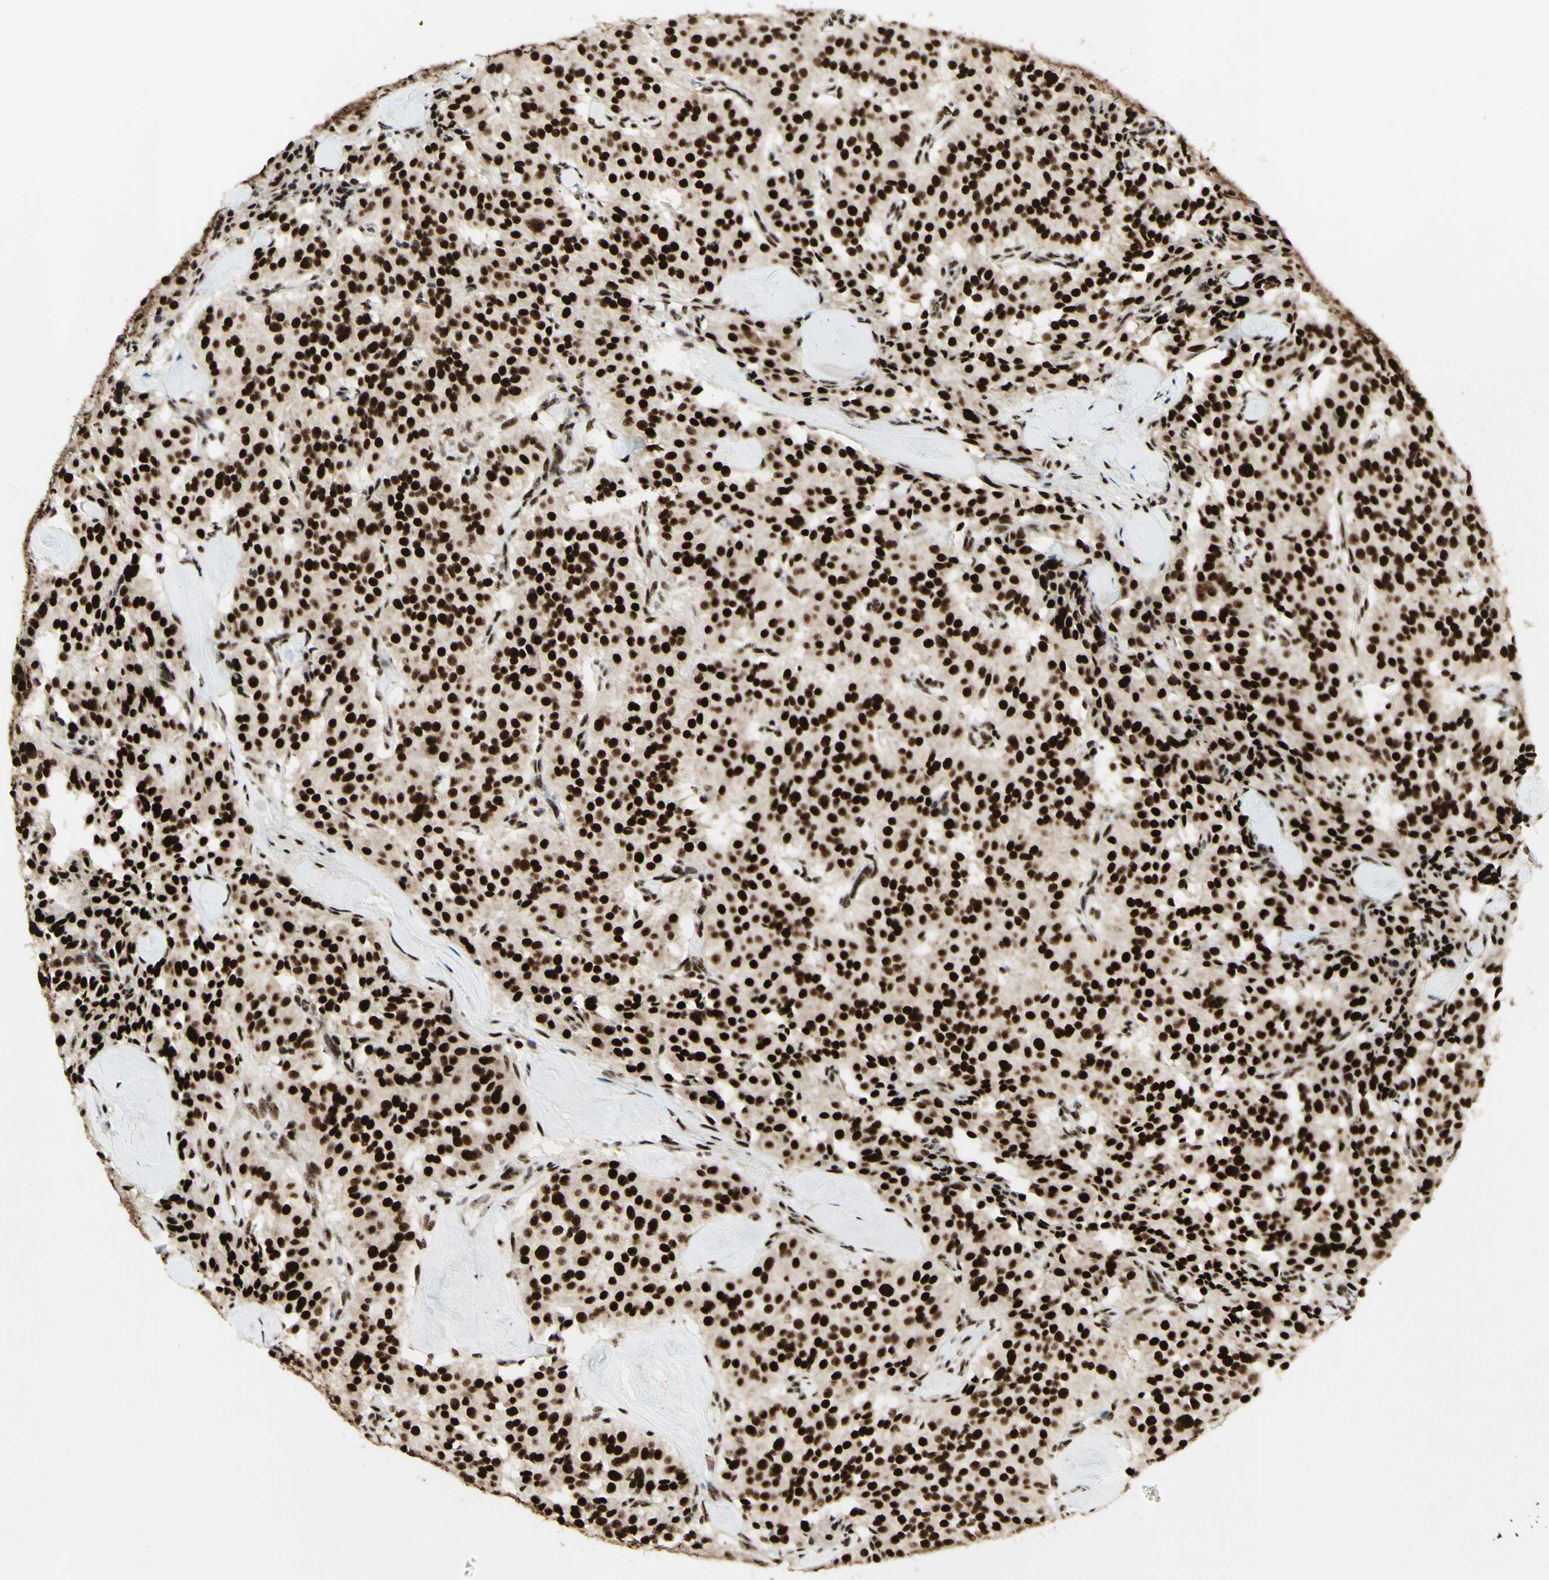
{"staining": {"intensity": "strong", "quantity": ">75%", "location": "cytoplasmic/membranous,nuclear"}, "tissue": "carcinoid", "cell_type": "Tumor cells", "image_type": "cancer", "snomed": [{"axis": "morphology", "description": "Carcinoid, malignant, NOS"}, {"axis": "topography", "description": "Lung"}], "caption": "This is an image of immunohistochemistry (IHC) staining of malignant carcinoid, which shows strong expression in the cytoplasmic/membranous and nuclear of tumor cells.", "gene": "DHX9", "patient": {"sex": "male", "age": 30}}